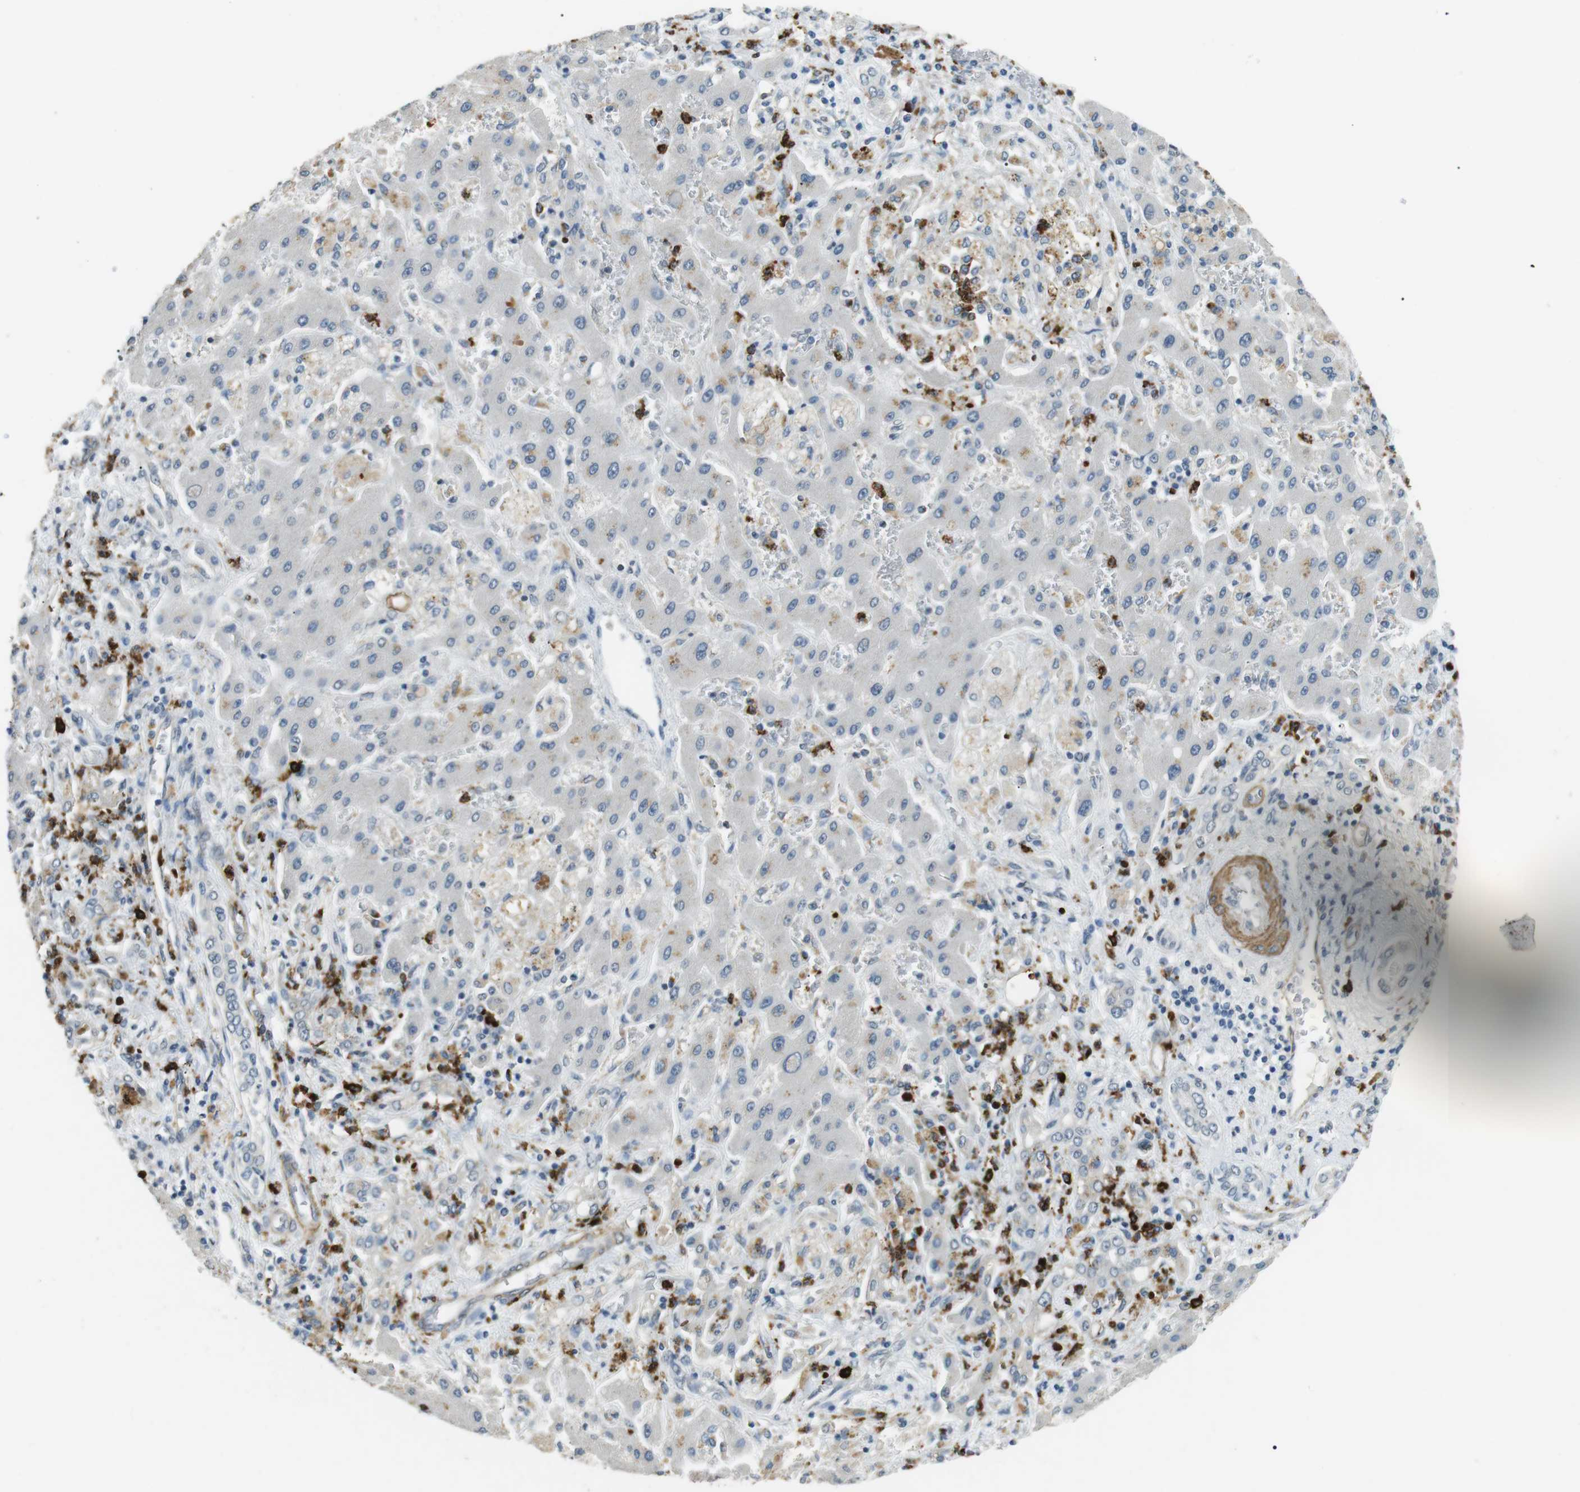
{"staining": {"intensity": "negative", "quantity": "none", "location": "none"}, "tissue": "liver cancer", "cell_type": "Tumor cells", "image_type": "cancer", "snomed": [{"axis": "morphology", "description": "Cholangiocarcinoma"}, {"axis": "topography", "description": "Liver"}], "caption": "Immunohistochemistry (IHC) histopathology image of human liver cholangiocarcinoma stained for a protein (brown), which displays no staining in tumor cells.", "gene": "GZMM", "patient": {"sex": "male", "age": 50}}